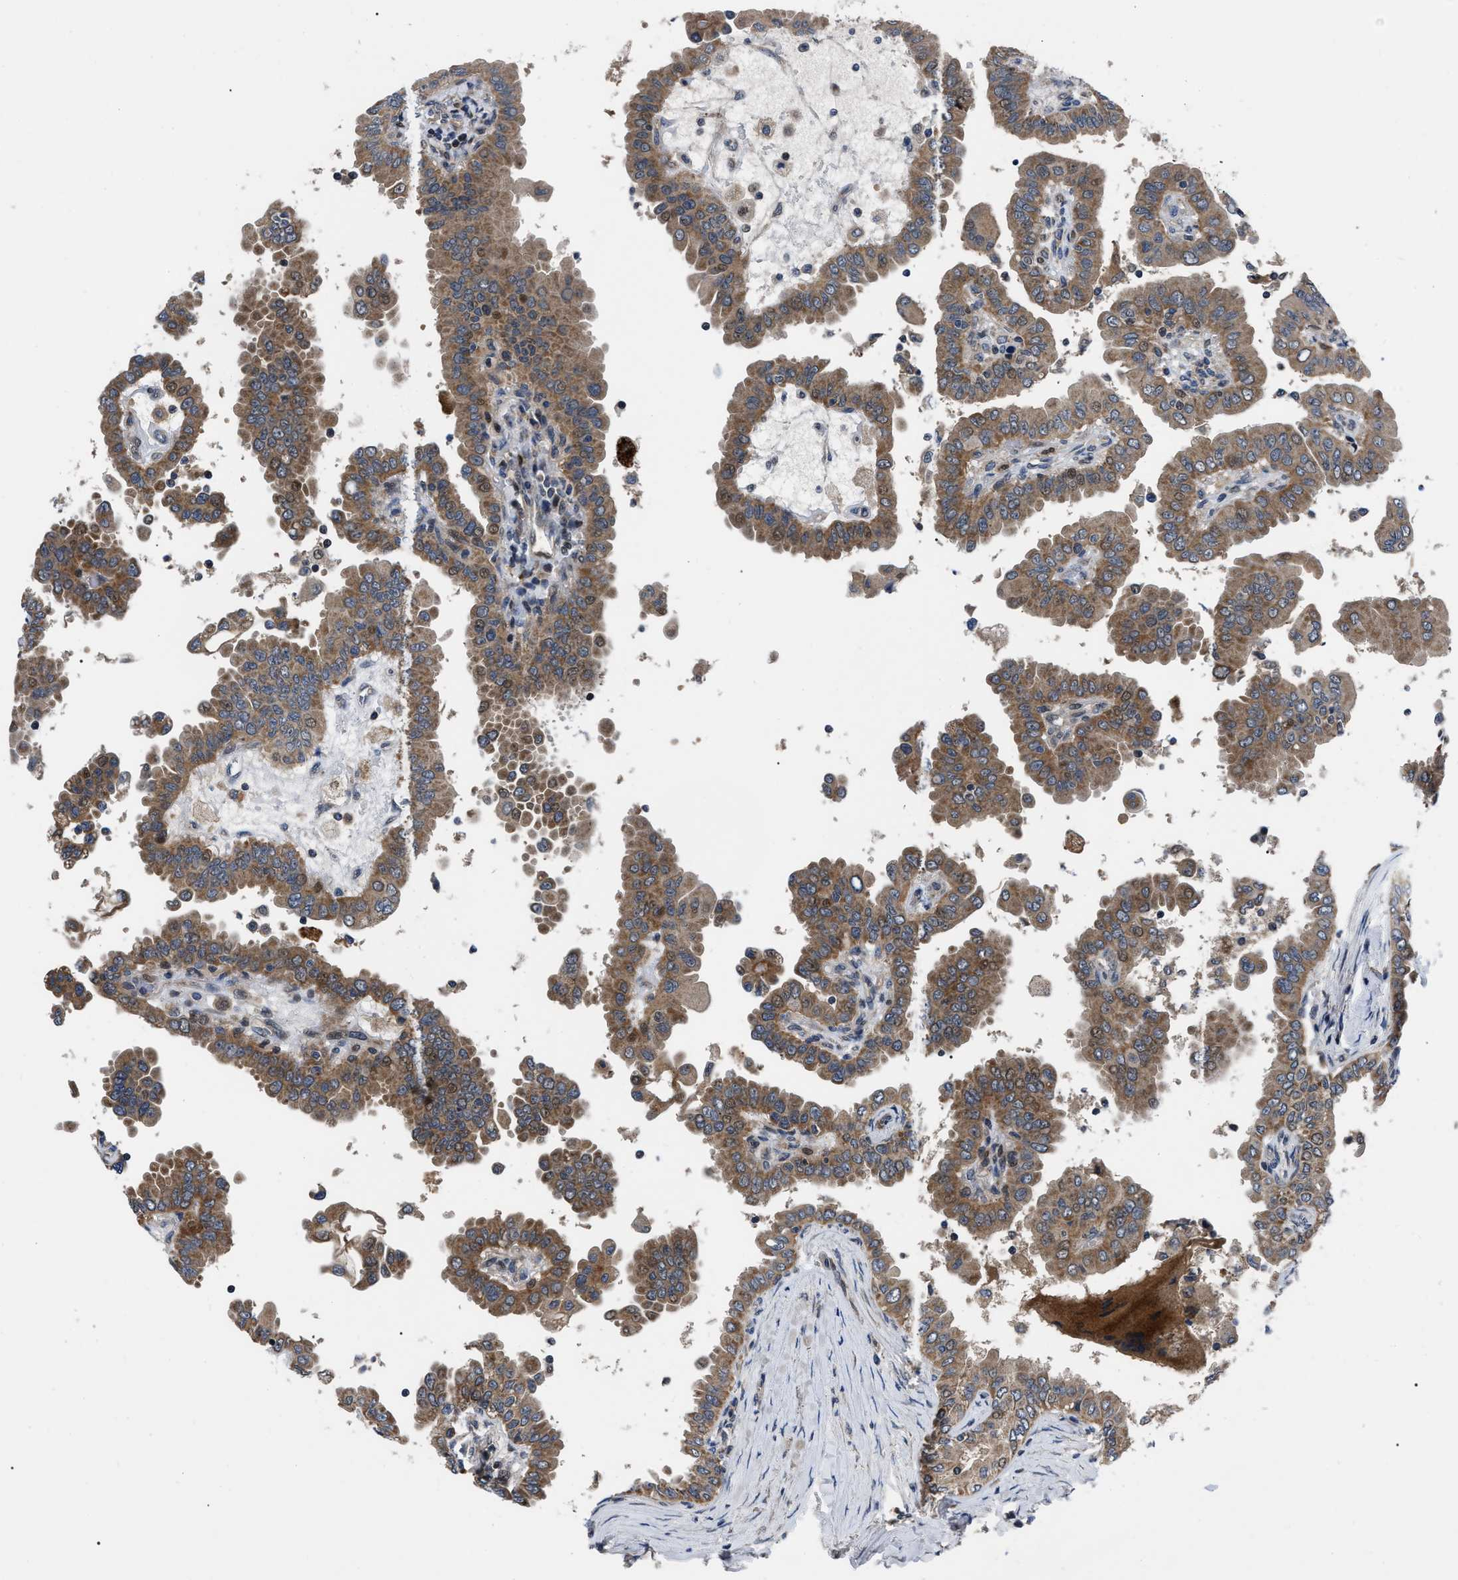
{"staining": {"intensity": "moderate", "quantity": ">75%", "location": "cytoplasmic/membranous"}, "tissue": "thyroid cancer", "cell_type": "Tumor cells", "image_type": "cancer", "snomed": [{"axis": "morphology", "description": "Papillary adenocarcinoma, NOS"}, {"axis": "topography", "description": "Thyroid gland"}], "caption": "About >75% of tumor cells in human papillary adenocarcinoma (thyroid) display moderate cytoplasmic/membranous protein expression as visualized by brown immunohistochemical staining.", "gene": "PPWD1", "patient": {"sex": "male", "age": 33}}